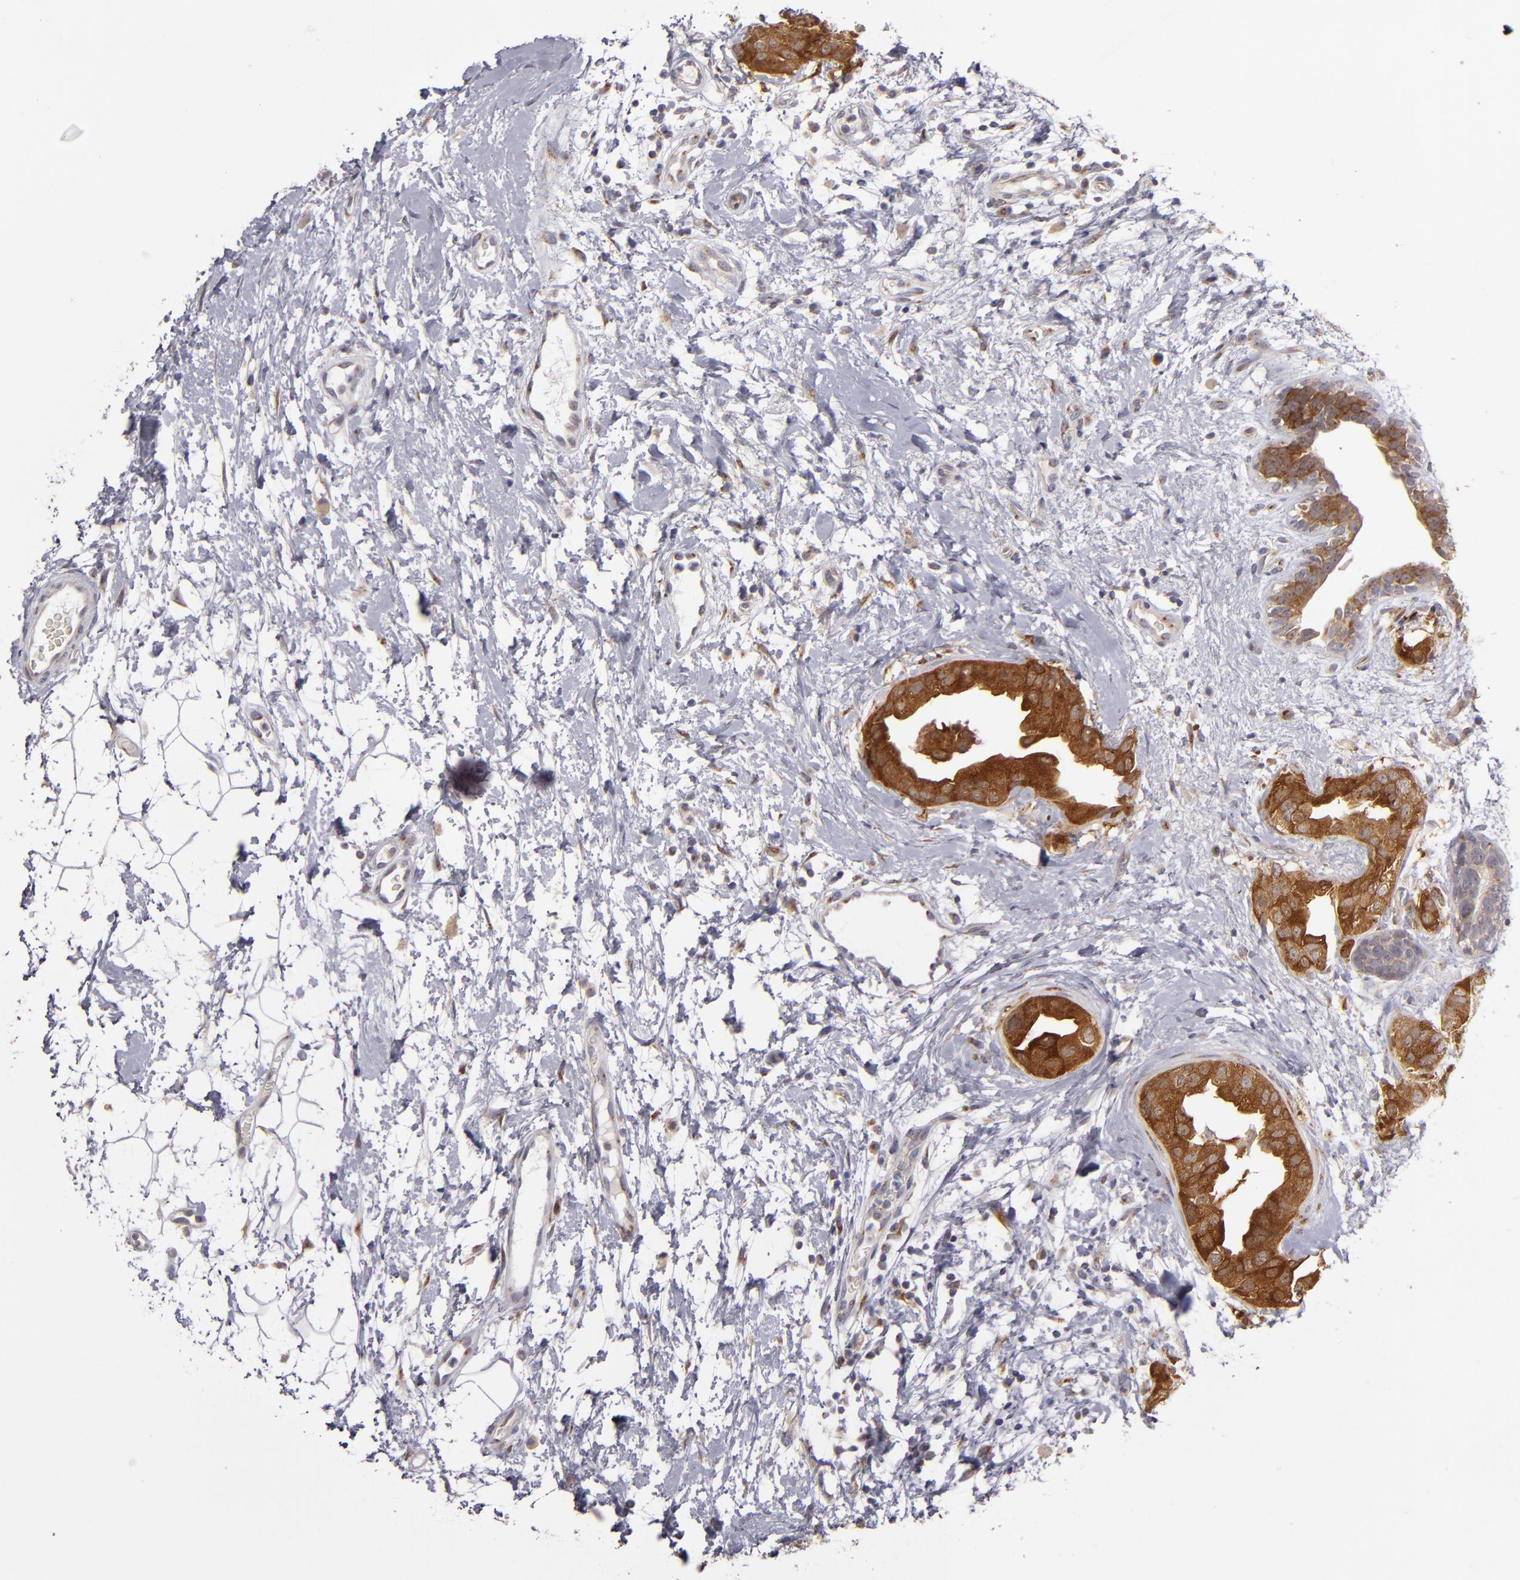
{"staining": {"intensity": "strong", "quantity": ">75%", "location": "cytoplasmic/membranous"}, "tissue": "breast cancer", "cell_type": "Tumor cells", "image_type": "cancer", "snomed": [{"axis": "morphology", "description": "Duct carcinoma"}, {"axis": "topography", "description": "Breast"}], "caption": "Immunohistochemical staining of breast cancer (infiltrating ductal carcinoma) reveals strong cytoplasmic/membranous protein expression in about >75% of tumor cells.", "gene": "SH2D4A", "patient": {"sex": "female", "age": 40}}